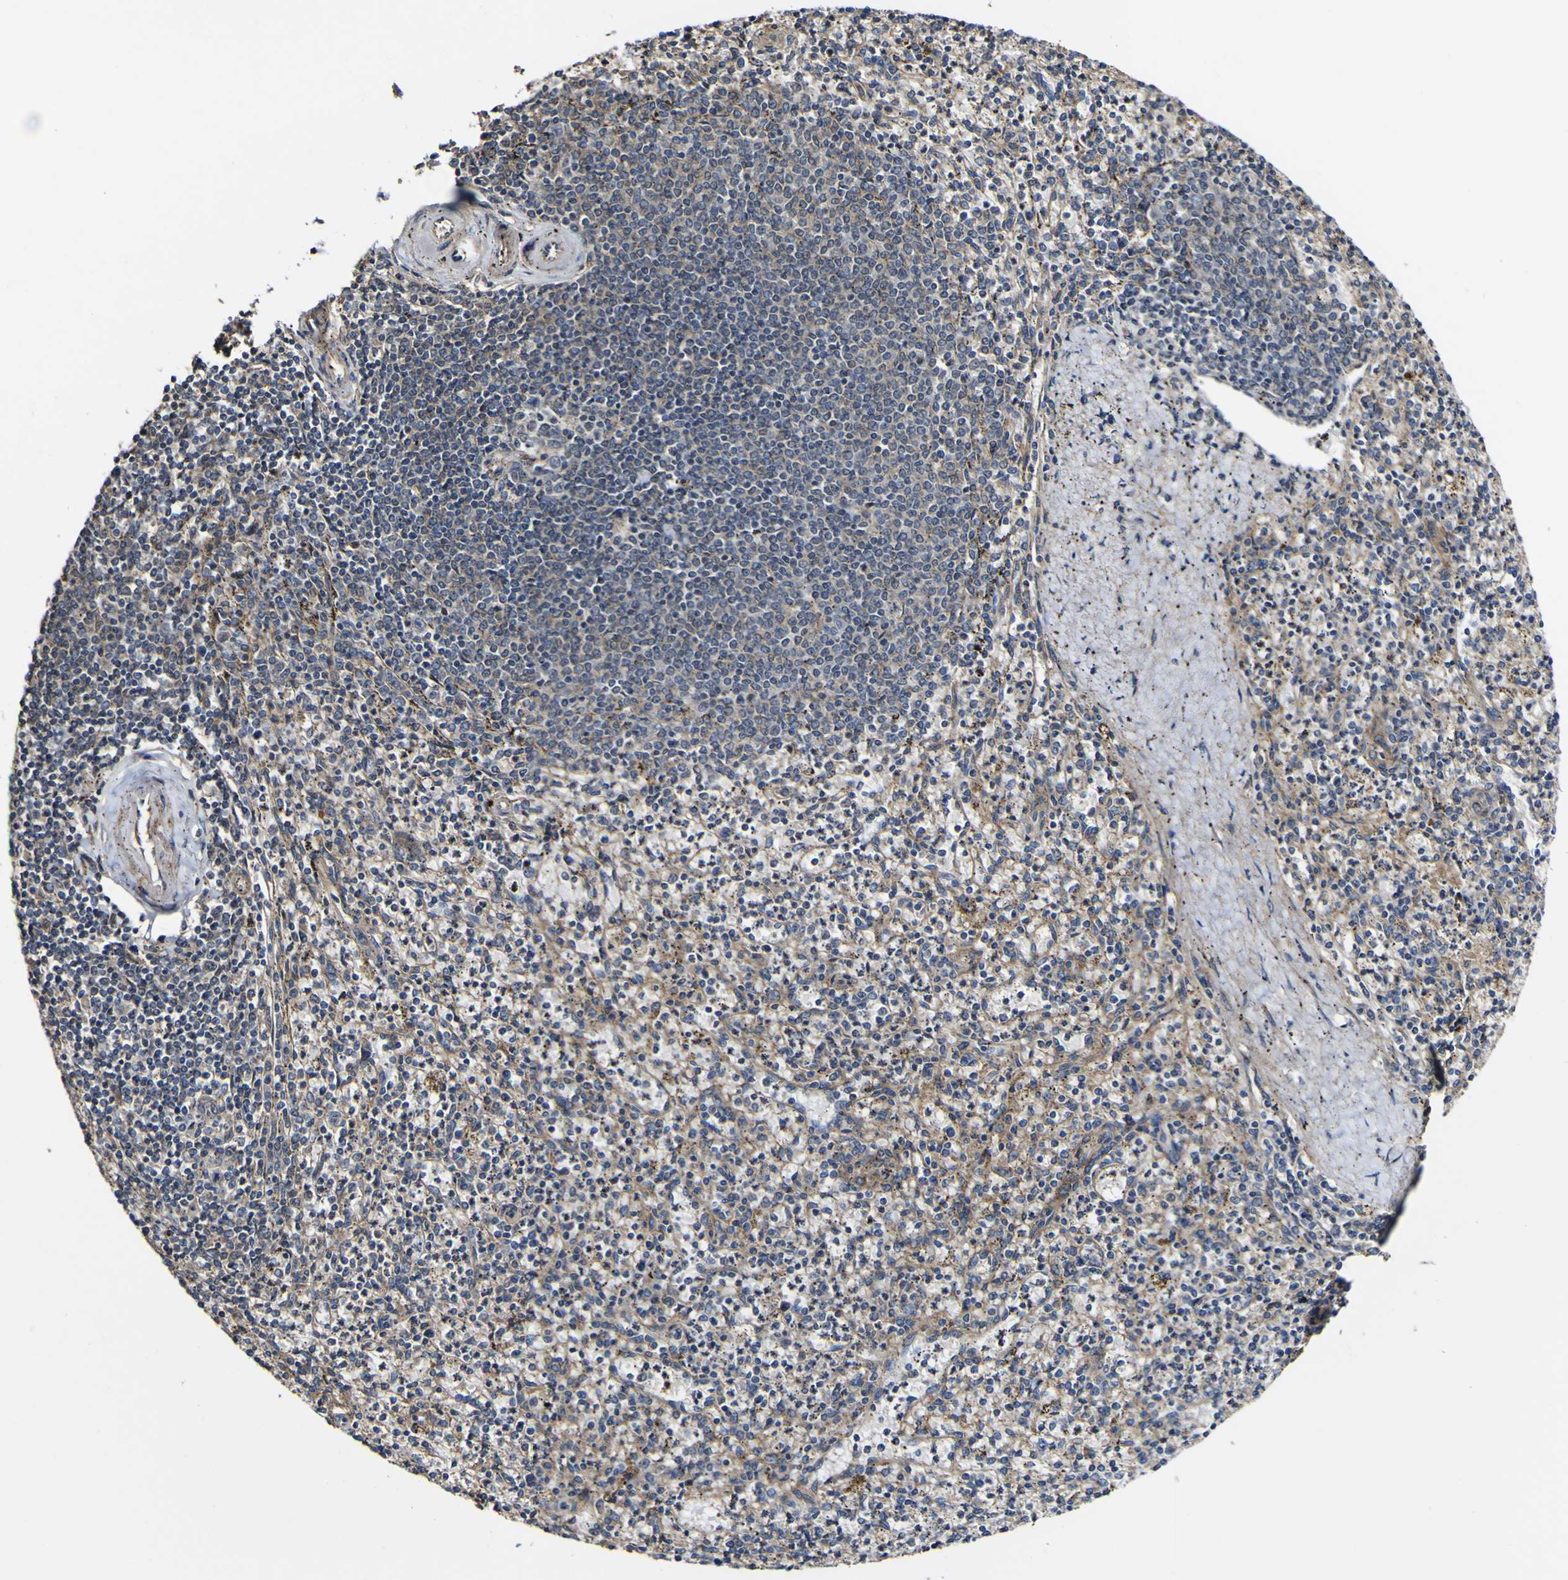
{"staining": {"intensity": "moderate", "quantity": ">75%", "location": "cytoplasmic/membranous"}, "tissue": "spleen", "cell_type": "Cells in red pulp", "image_type": "normal", "snomed": [{"axis": "morphology", "description": "Normal tissue, NOS"}, {"axis": "topography", "description": "Spleen"}], "caption": "Protein staining of benign spleen displays moderate cytoplasmic/membranous staining in about >75% of cells in red pulp. Immunohistochemistry stains the protein of interest in brown and the nuclei are stained blue.", "gene": "NAALADL2", "patient": {"sex": "male", "age": 72}}